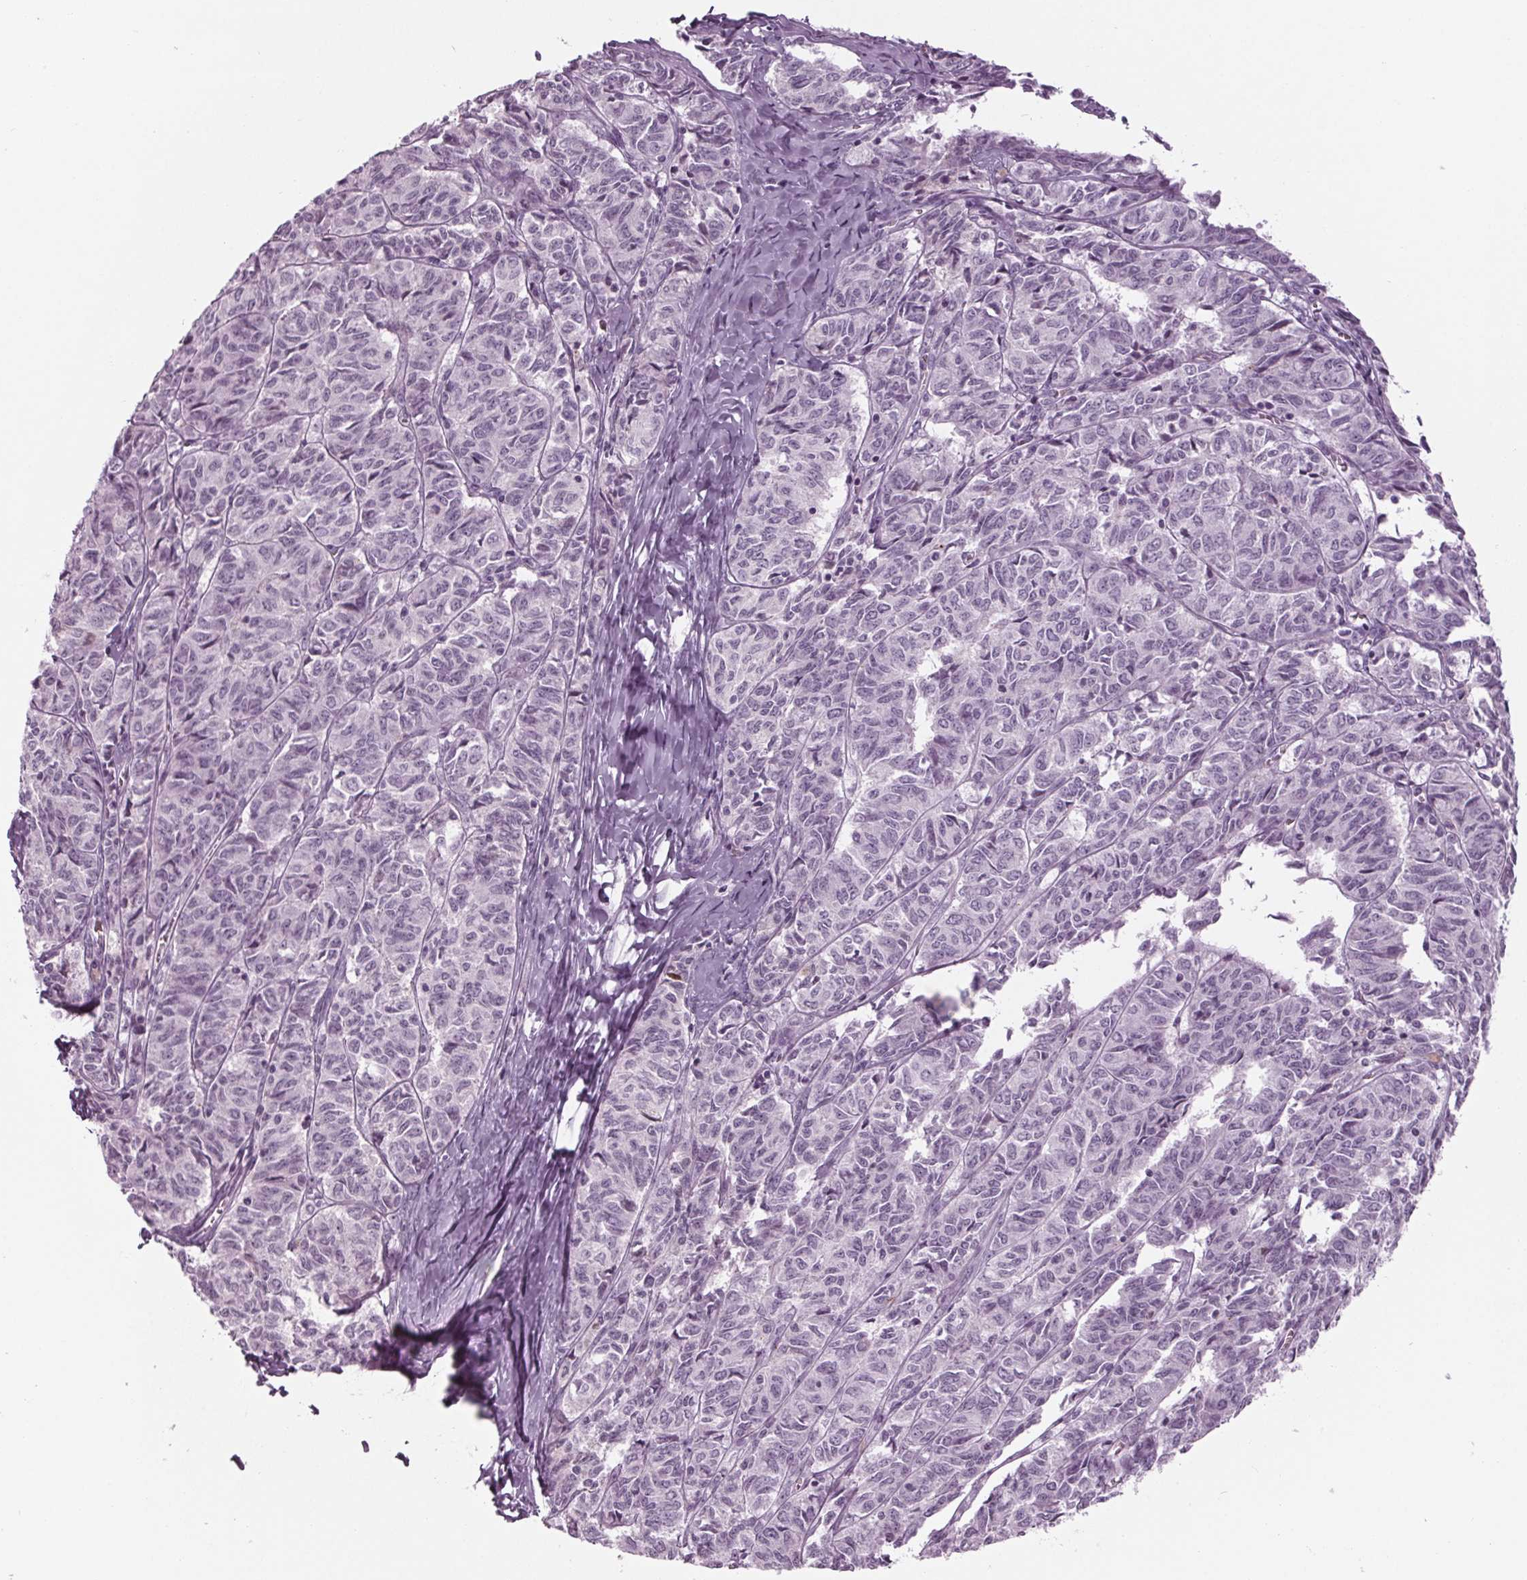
{"staining": {"intensity": "negative", "quantity": "none", "location": "none"}, "tissue": "ovarian cancer", "cell_type": "Tumor cells", "image_type": "cancer", "snomed": [{"axis": "morphology", "description": "Carcinoma, endometroid"}, {"axis": "topography", "description": "Ovary"}], "caption": "This is an immunohistochemistry histopathology image of human ovarian cancer (endometroid carcinoma). There is no positivity in tumor cells.", "gene": "CYP3A43", "patient": {"sex": "female", "age": 80}}